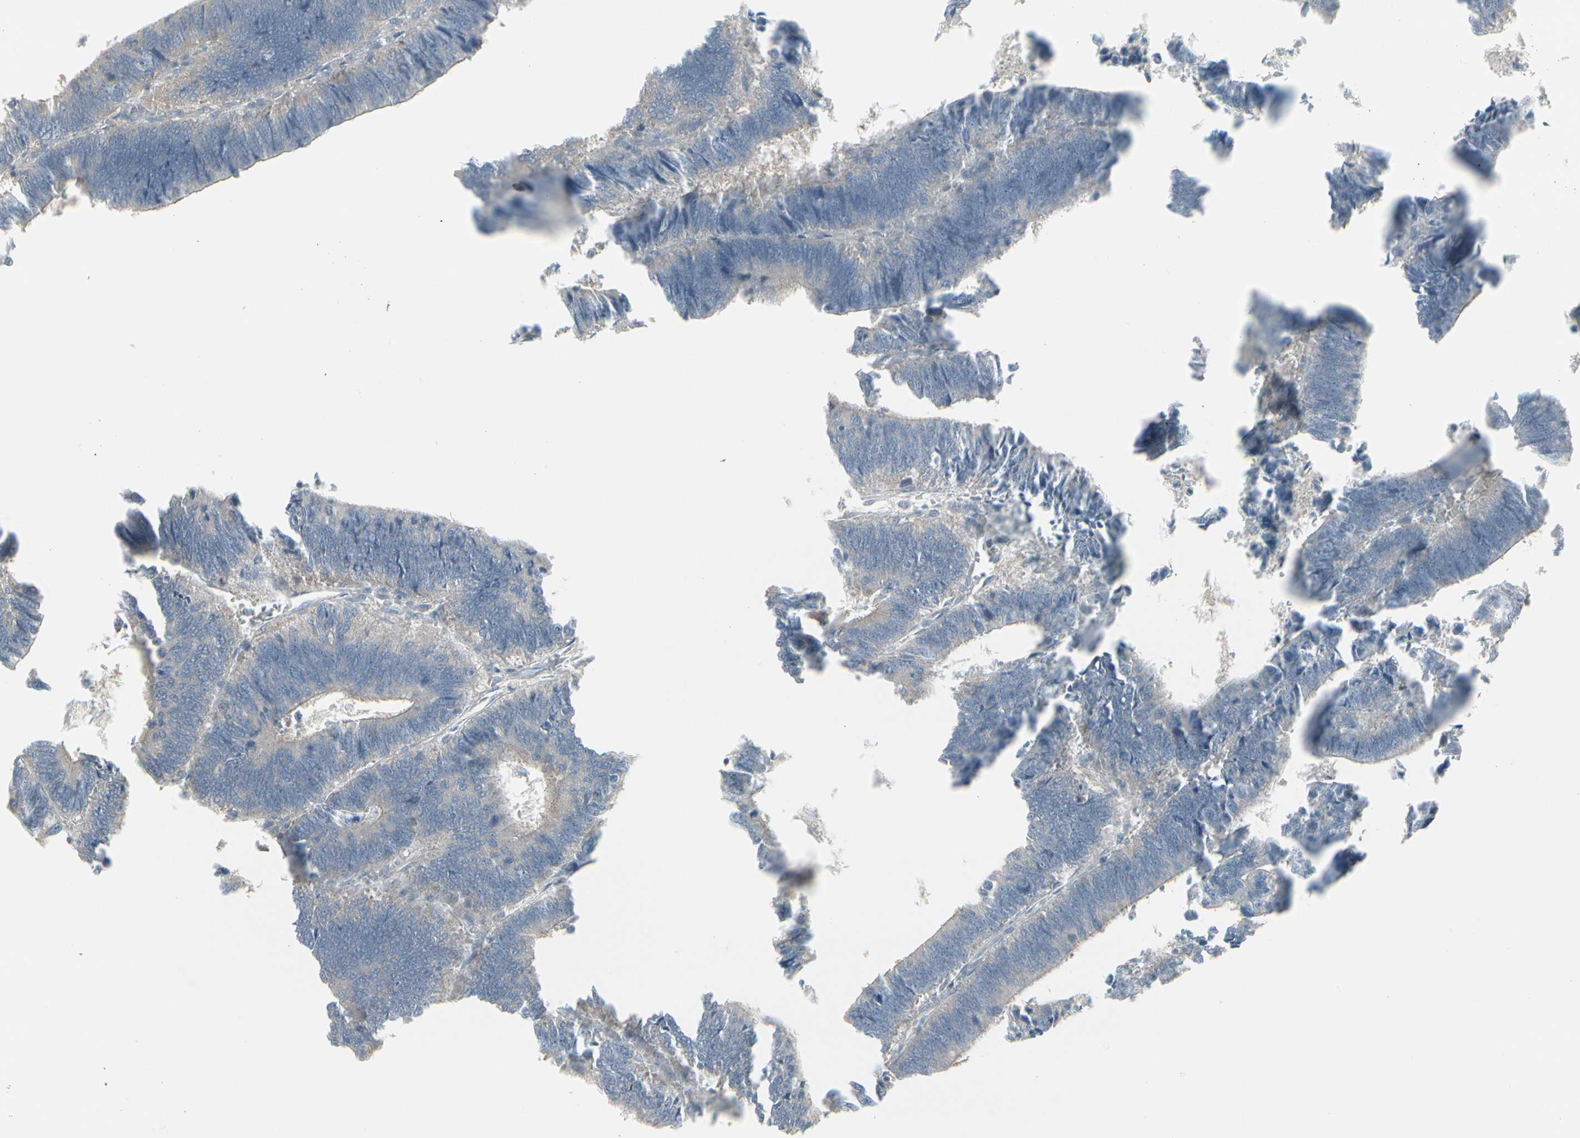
{"staining": {"intensity": "weak", "quantity": ">75%", "location": "cytoplasmic/membranous"}, "tissue": "colorectal cancer", "cell_type": "Tumor cells", "image_type": "cancer", "snomed": [{"axis": "morphology", "description": "Adenocarcinoma, NOS"}, {"axis": "topography", "description": "Colon"}], "caption": "About >75% of tumor cells in human adenocarcinoma (colorectal) show weak cytoplasmic/membranous protein staining as visualized by brown immunohistochemical staining.", "gene": "EPS15", "patient": {"sex": "male", "age": 72}}